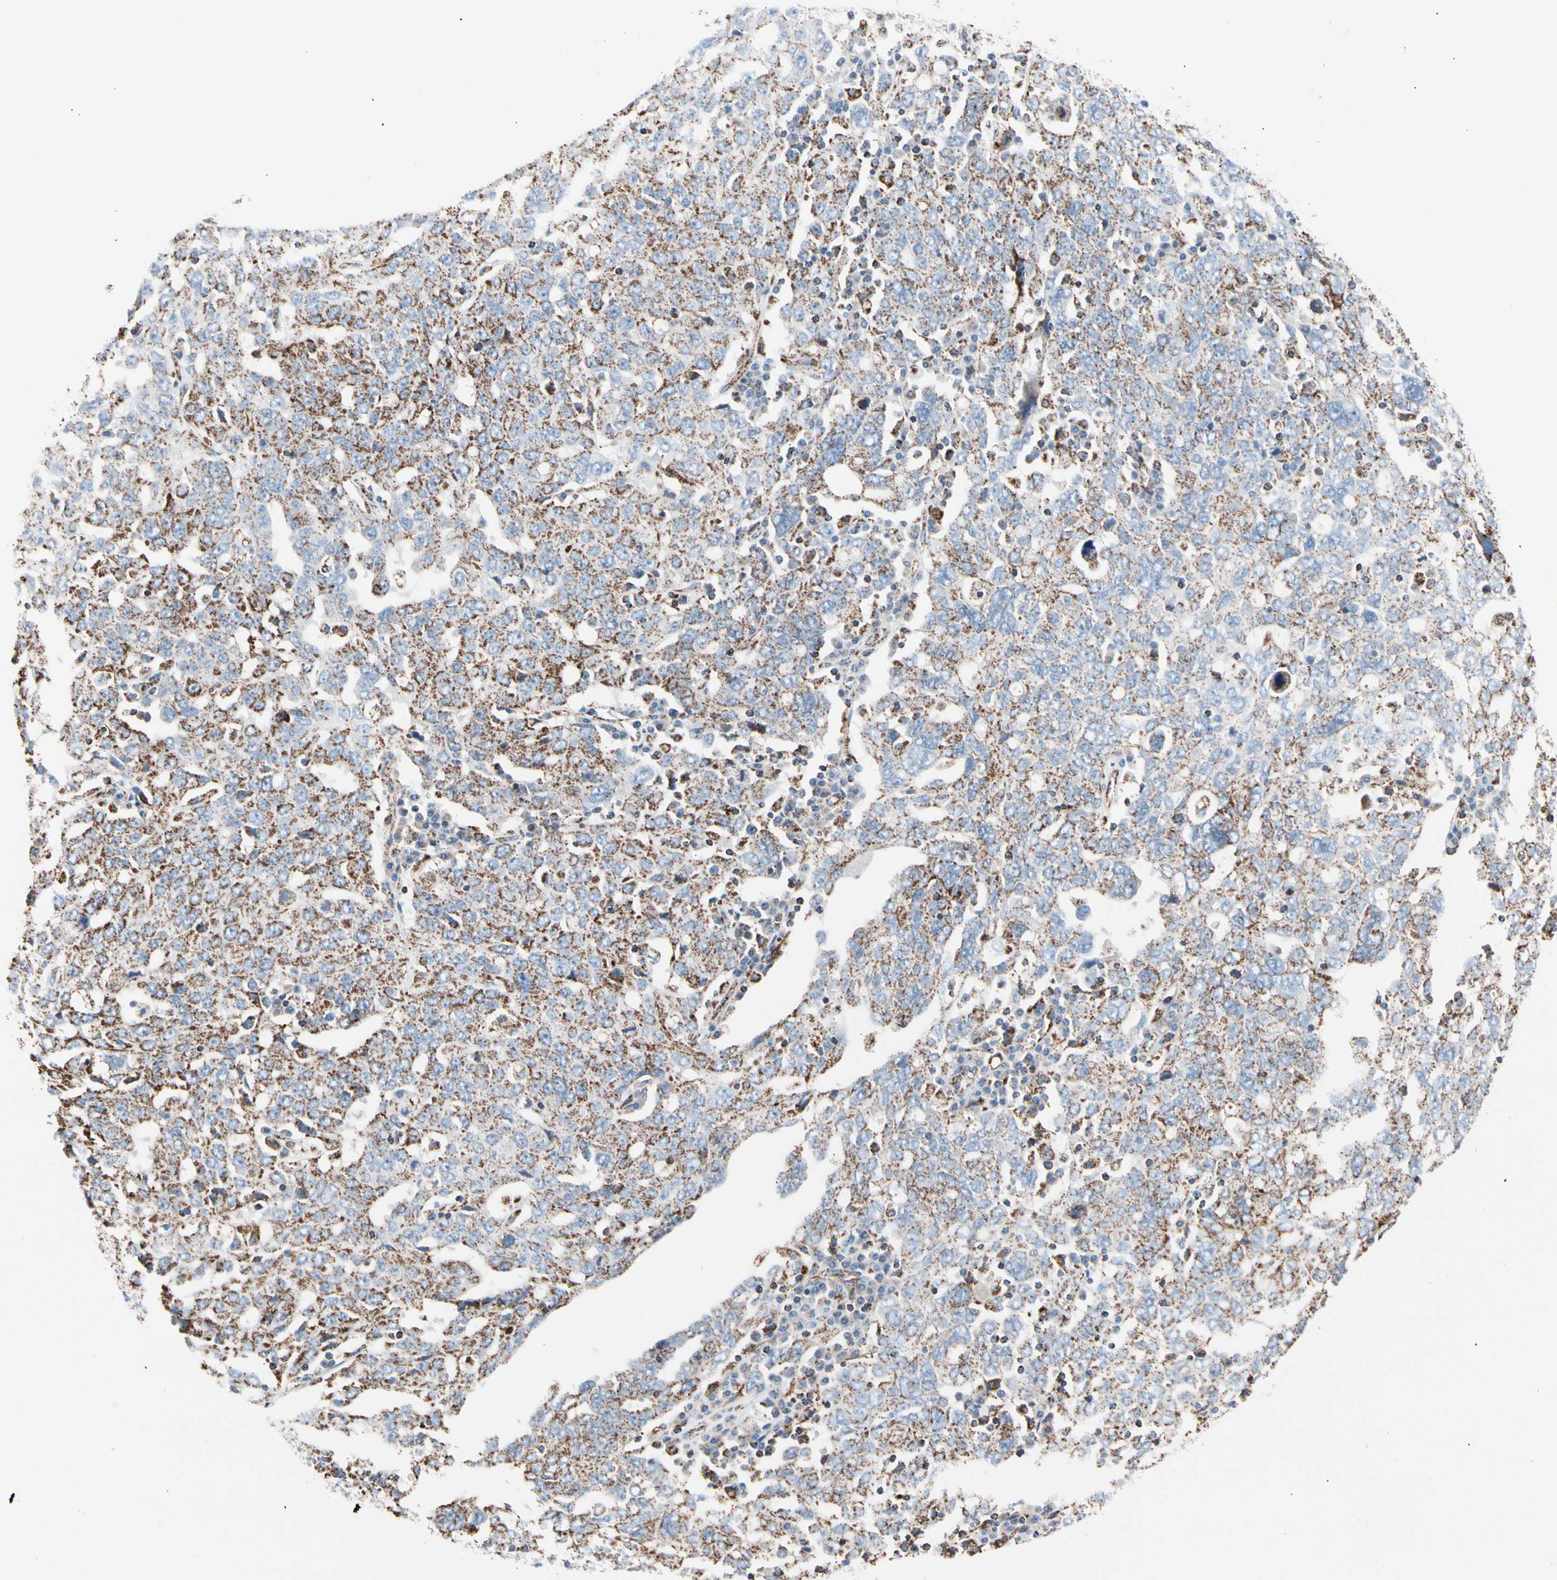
{"staining": {"intensity": "strong", "quantity": ">75%", "location": "cytoplasmic/membranous"}, "tissue": "ovarian cancer", "cell_type": "Tumor cells", "image_type": "cancer", "snomed": [{"axis": "morphology", "description": "Carcinoma, endometroid"}, {"axis": "topography", "description": "Ovary"}], "caption": "A brown stain labels strong cytoplasmic/membranous positivity of a protein in human ovarian endometroid carcinoma tumor cells.", "gene": "HK1", "patient": {"sex": "female", "age": 62}}